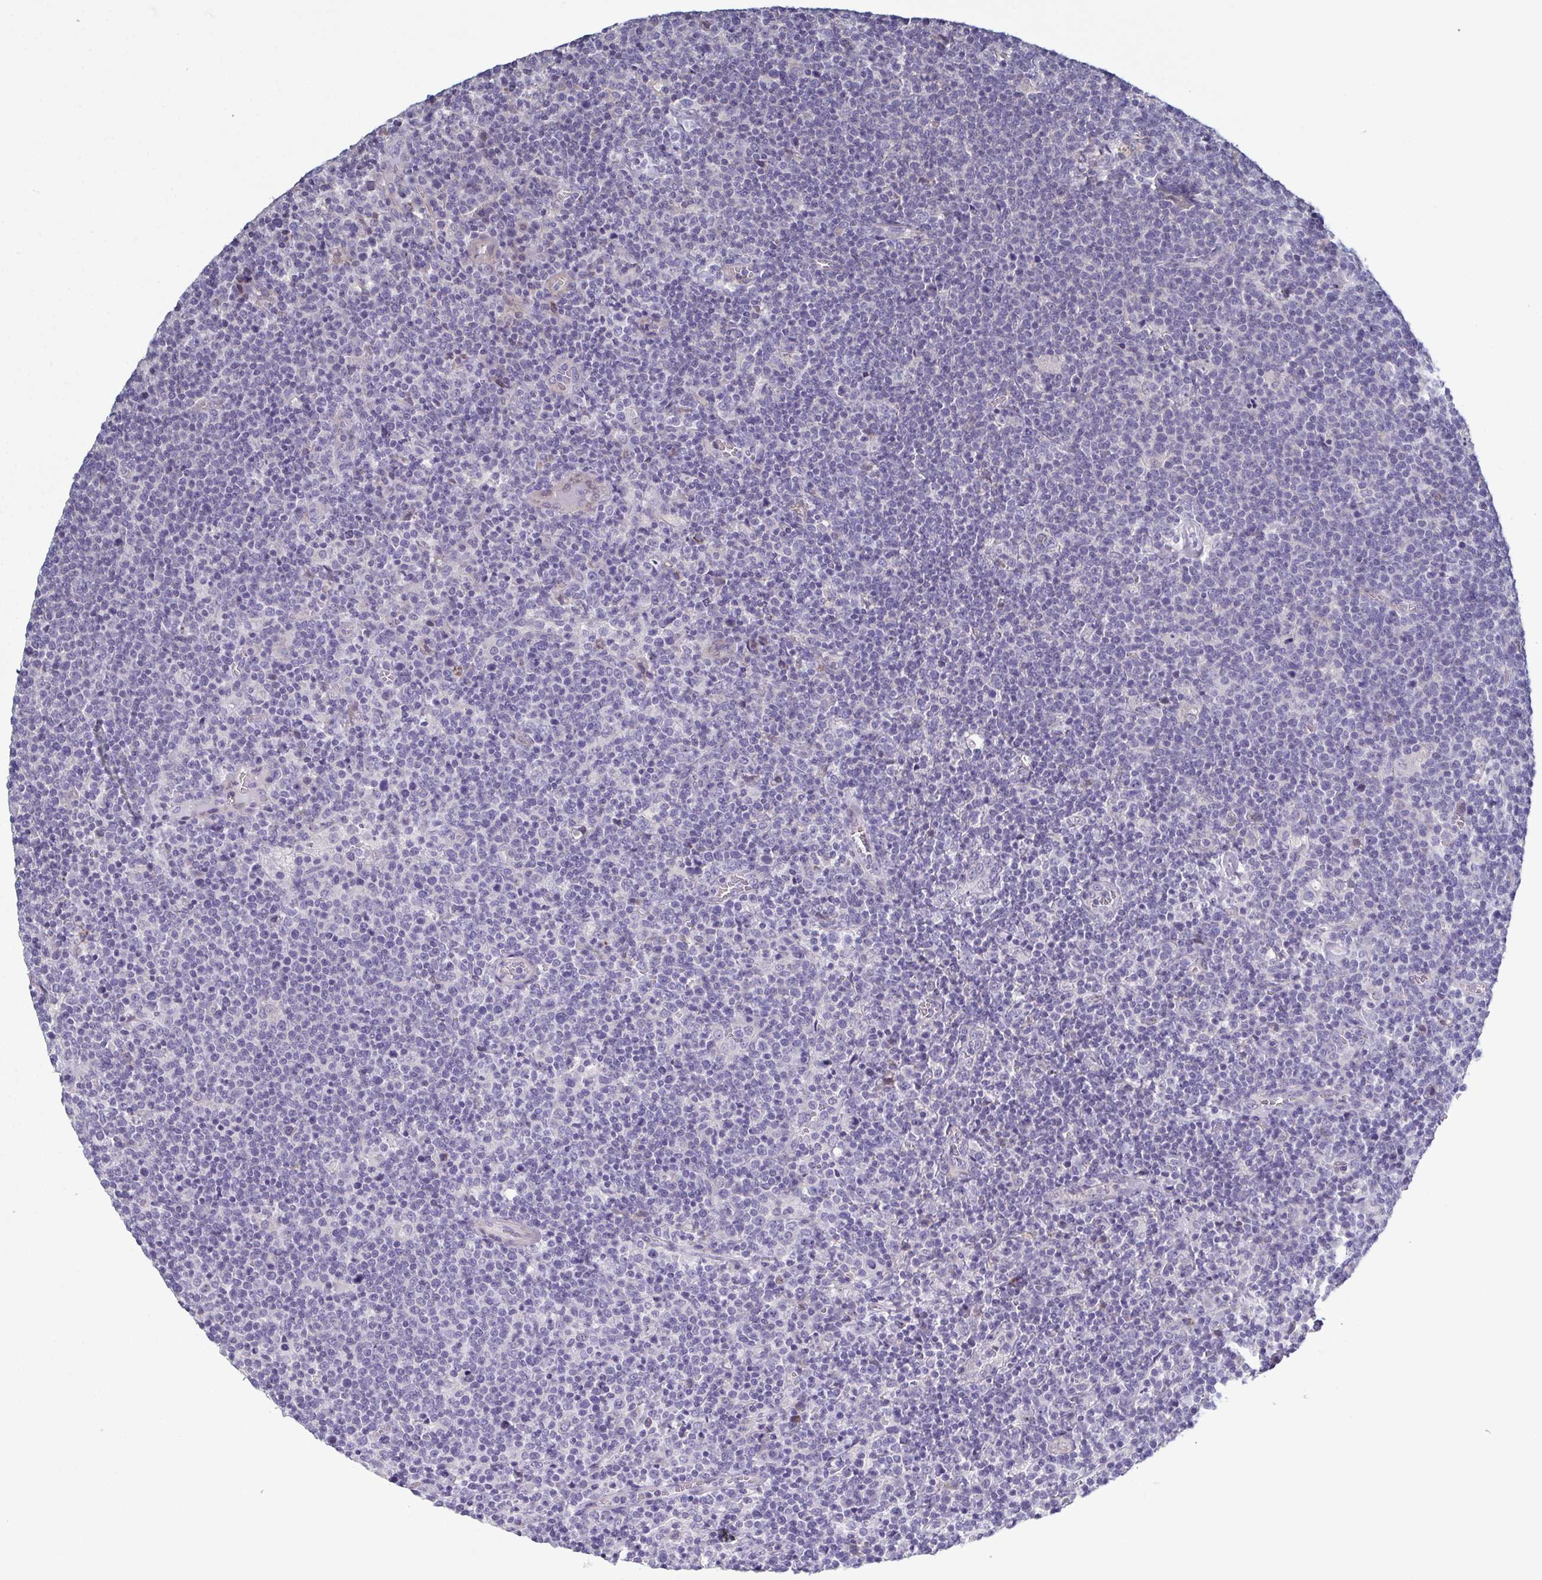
{"staining": {"intensity": "negative", "quantity": "none", "location": "none"}, "tissue": "lymphoma", "cell_type": "Tumor cells", "image_type": "cancer", "snomed": [{"axis": "morphology", "description": "Malignant lymphoma, non-Hodgkin's type, High grade"}, {"axis": "topography", "description": "Lymph node"}], "caption": "Immunohistochemistry of lymphoma displays no expression in tumor cells.", "gene": "GLDC", "patient": {"sex": "male", "age": 61}}